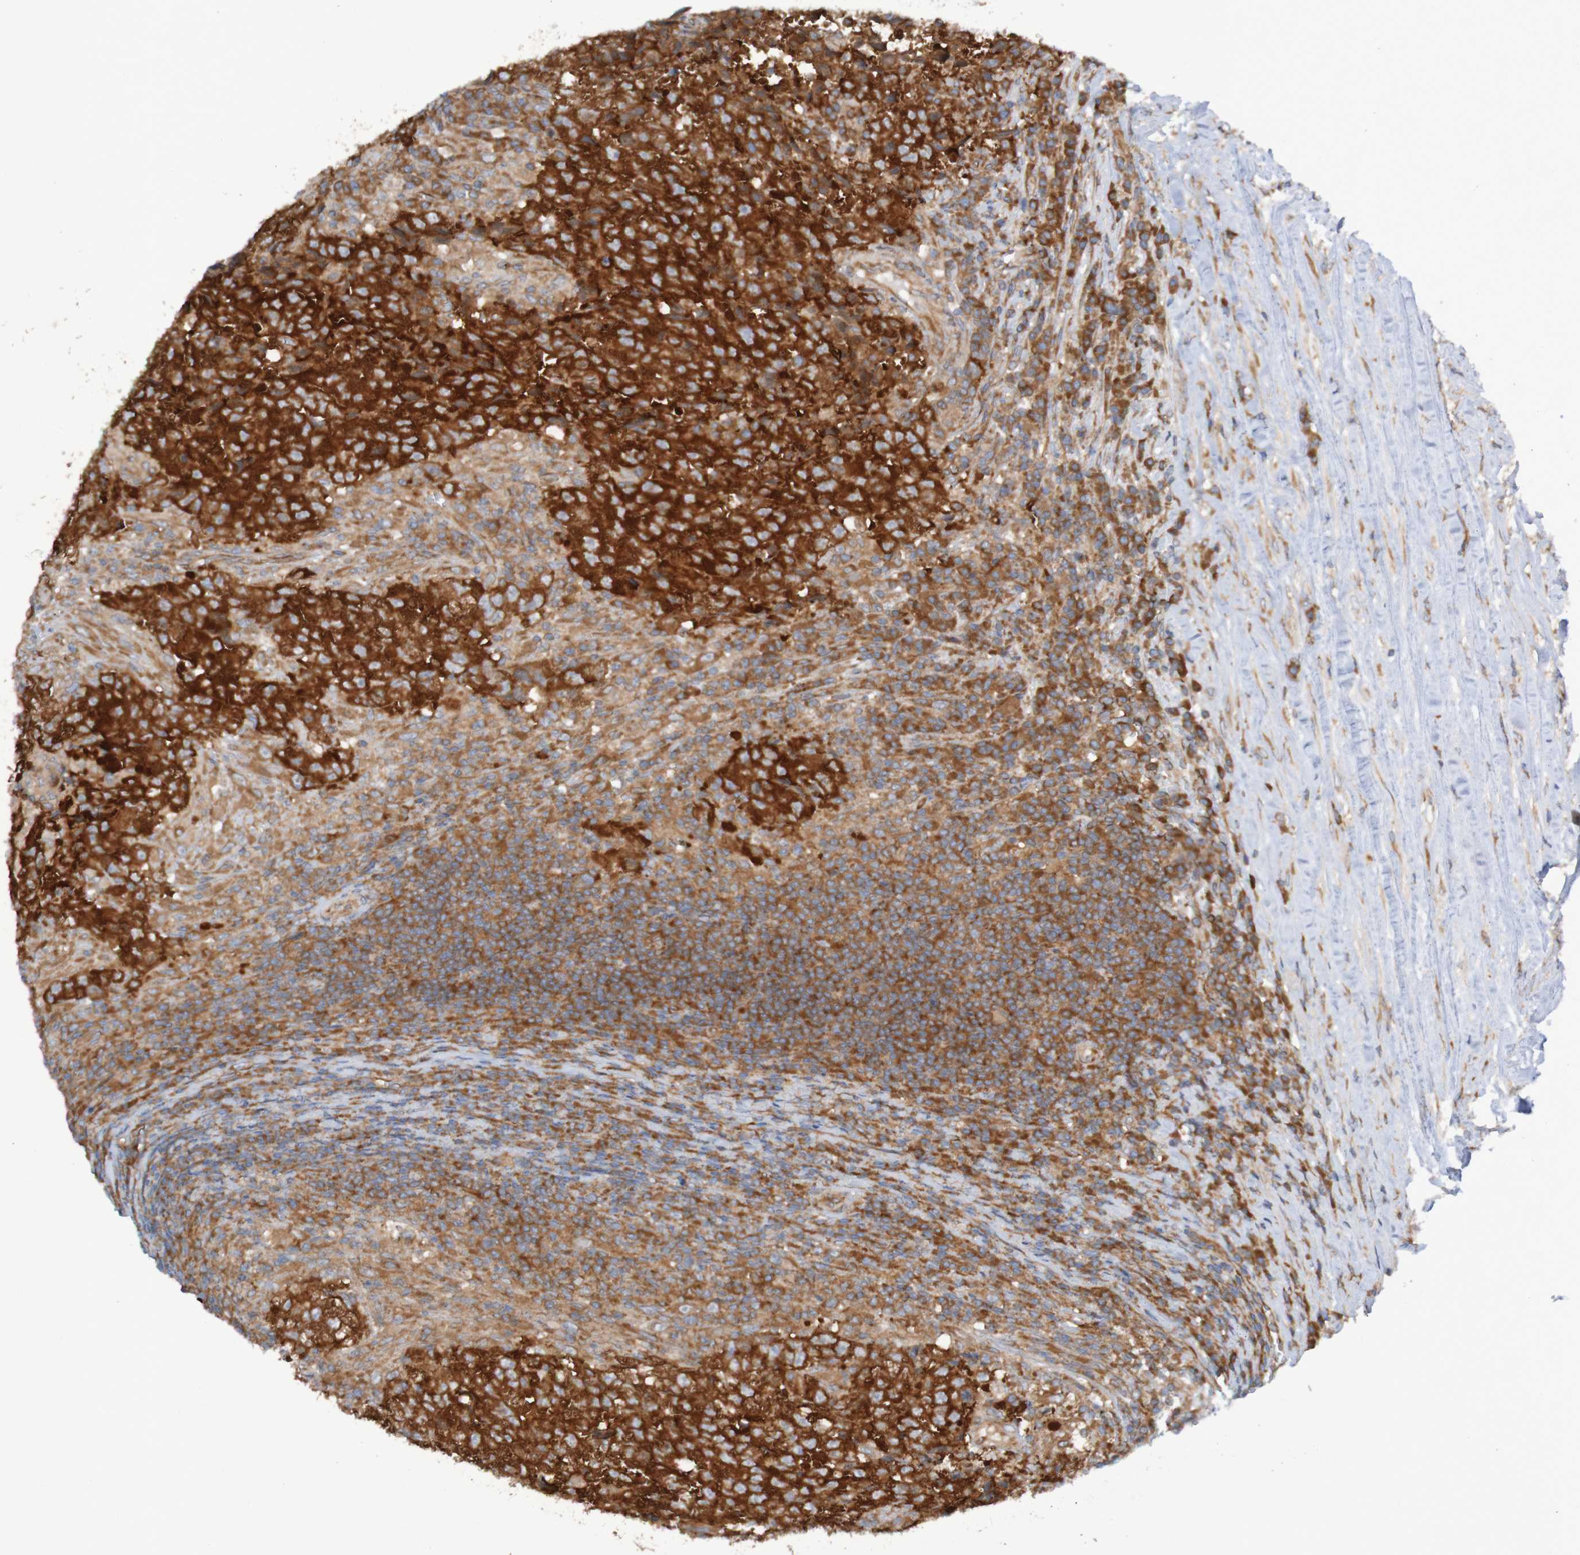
{"staining": {"intensity": "strong", "quantity": ">75%", "location": "cytoplasmic/membranous"}, "tissue": "testis cancer", "cell_type": "Tumor cells", "image_type": "cancer", "snomed": [{"axis": "morphology", "description": "Necrosis, NOS"}, {"axis": "morphology", "description": "Carcinoma, Embryonal, NOS"}, {"axis": "topography", "description": "Testis"}], "caption": "Embryonal carcinoma (testis) tissue shows strong cytoplasmic/membranous staining in approximately >75% of tumor cells", "gene": "LRRC47", "patient": {"sex": "male", "age": 19}}